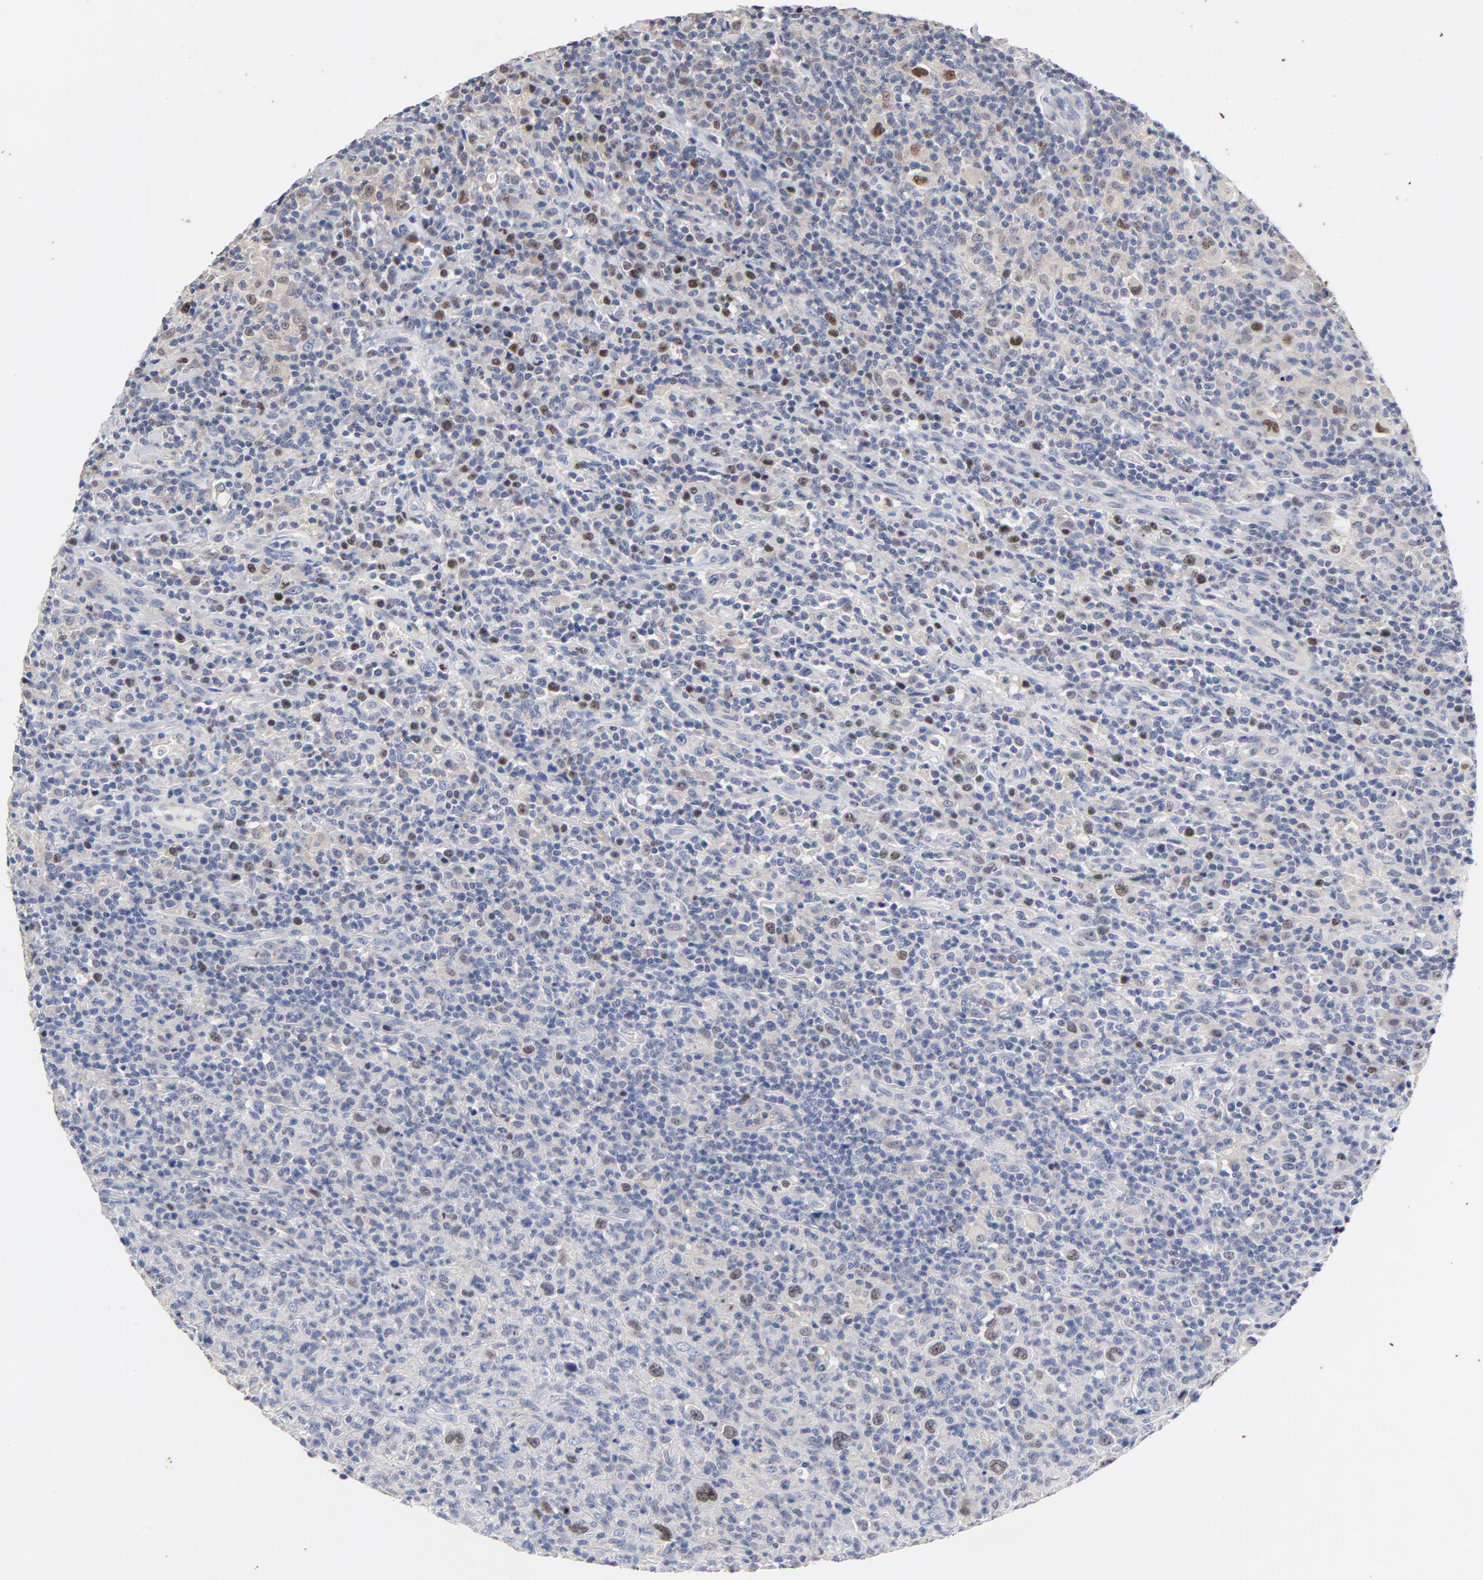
{"staining": {"intensity": "moderate", "quantity": "<25%", "location": "nuclear"}, "tissue": "lymphoma", "cell_type": "Tumor cells", "image_type": "cancer", "snomed": [{"axis": "morphology", "description": "Hodgkin's disease, NOS"}, {"axis": "topography", "description": "Lymph node"}], "caption": "This is a photomicrograph of IHC staining of lymphoma, which shows moderate positivity in the nuclear of tumor cells.", "gene": "AADAC", "patient": {"sex": "male", "age": 65}}